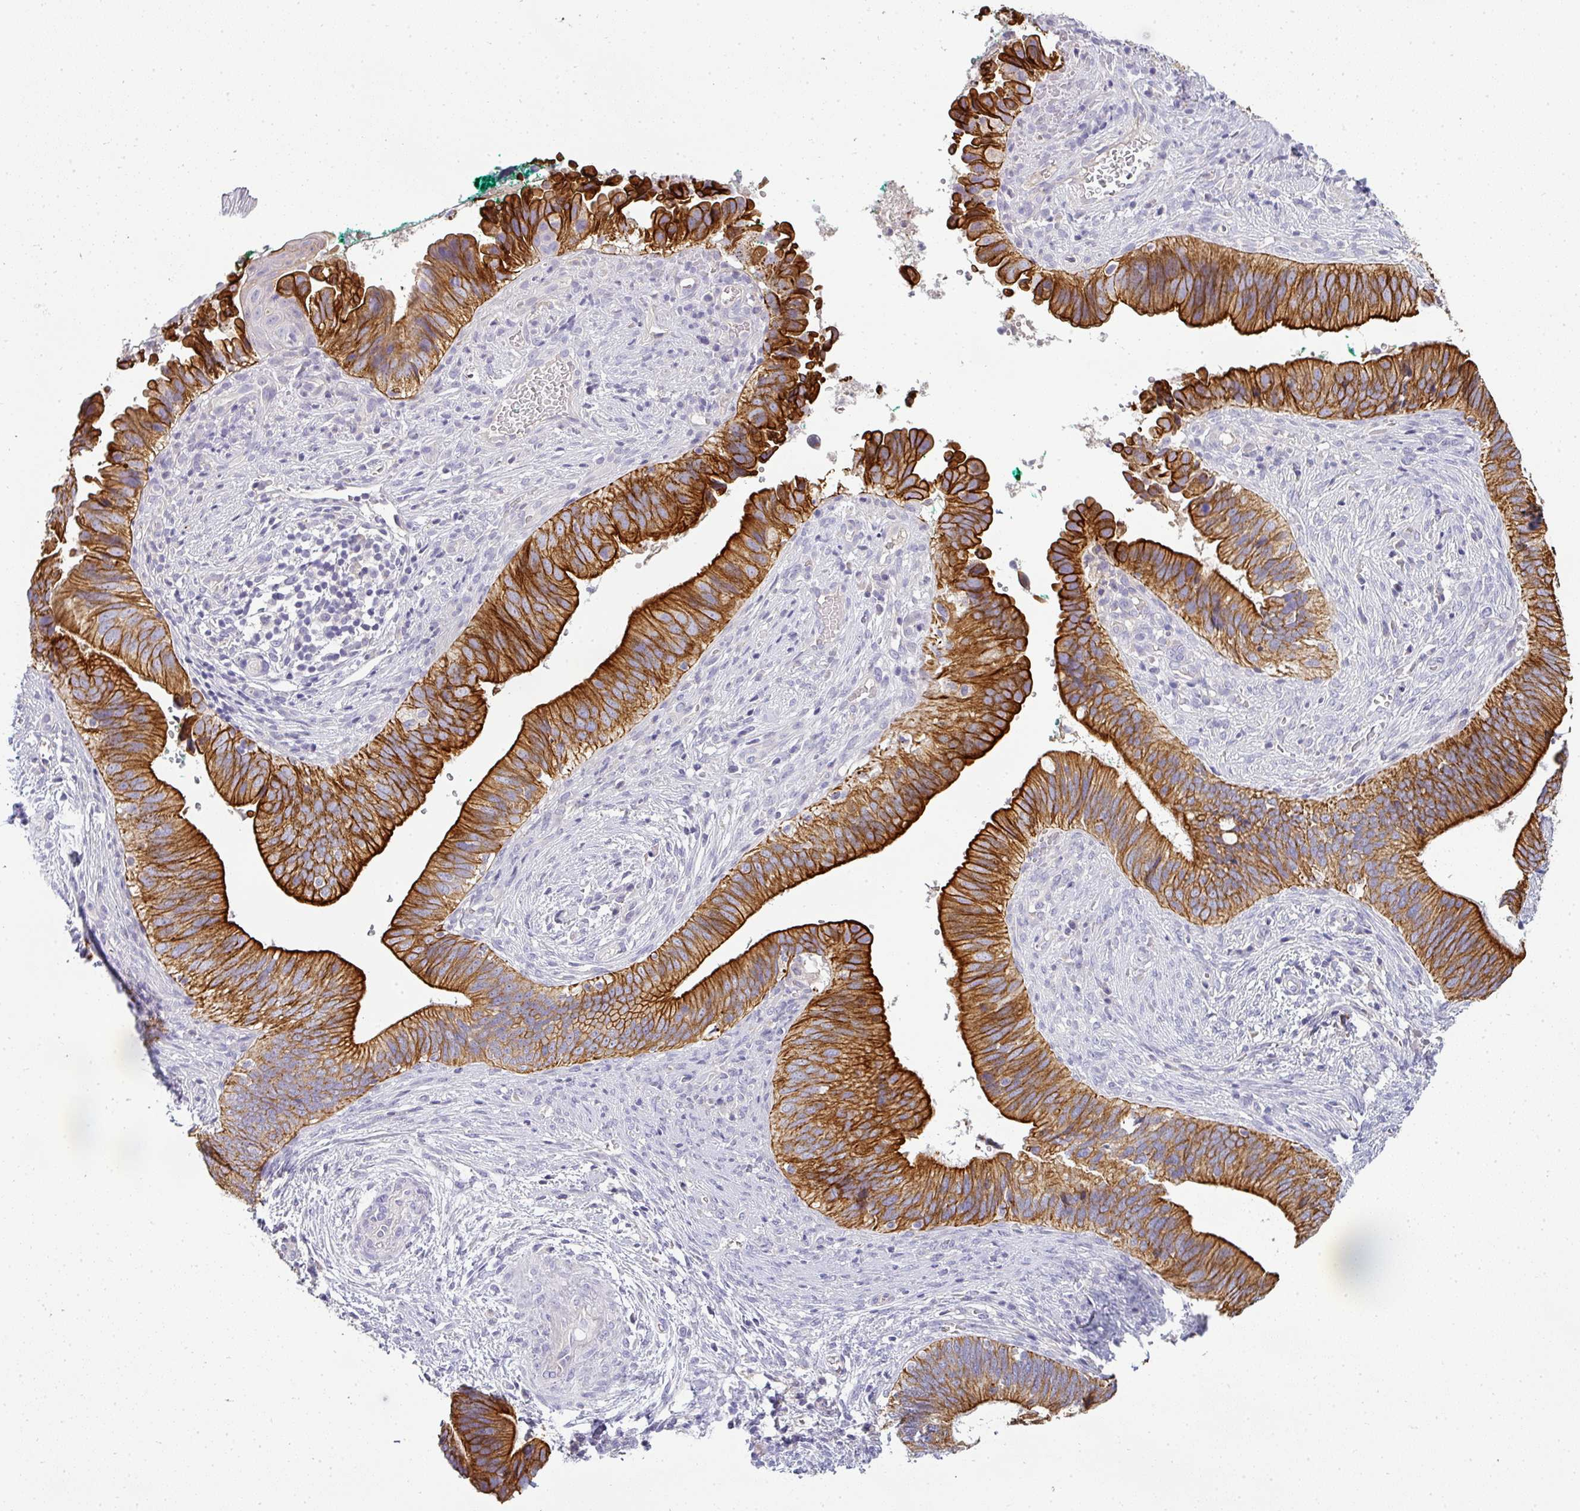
{"staining": {"intensity": "strong", "quantity": ">75%", "location": "cytoplasmic/membranous"}, "tissue": "cervical cancer", "cell_type": "Tumor cells", "image_type": "cancer", "snomed": [{"axis": "morphology", "description": "Adenocarcinoma, NOS"}, {"axis": "topography", "description": "Cervix"}], "caption": "Adenocarcinoma (cervical) stained with a protein marker shows strong staining in tumor cells.", "gene": "ASXL3", "patient": {"sex": "female", "age": 42}}